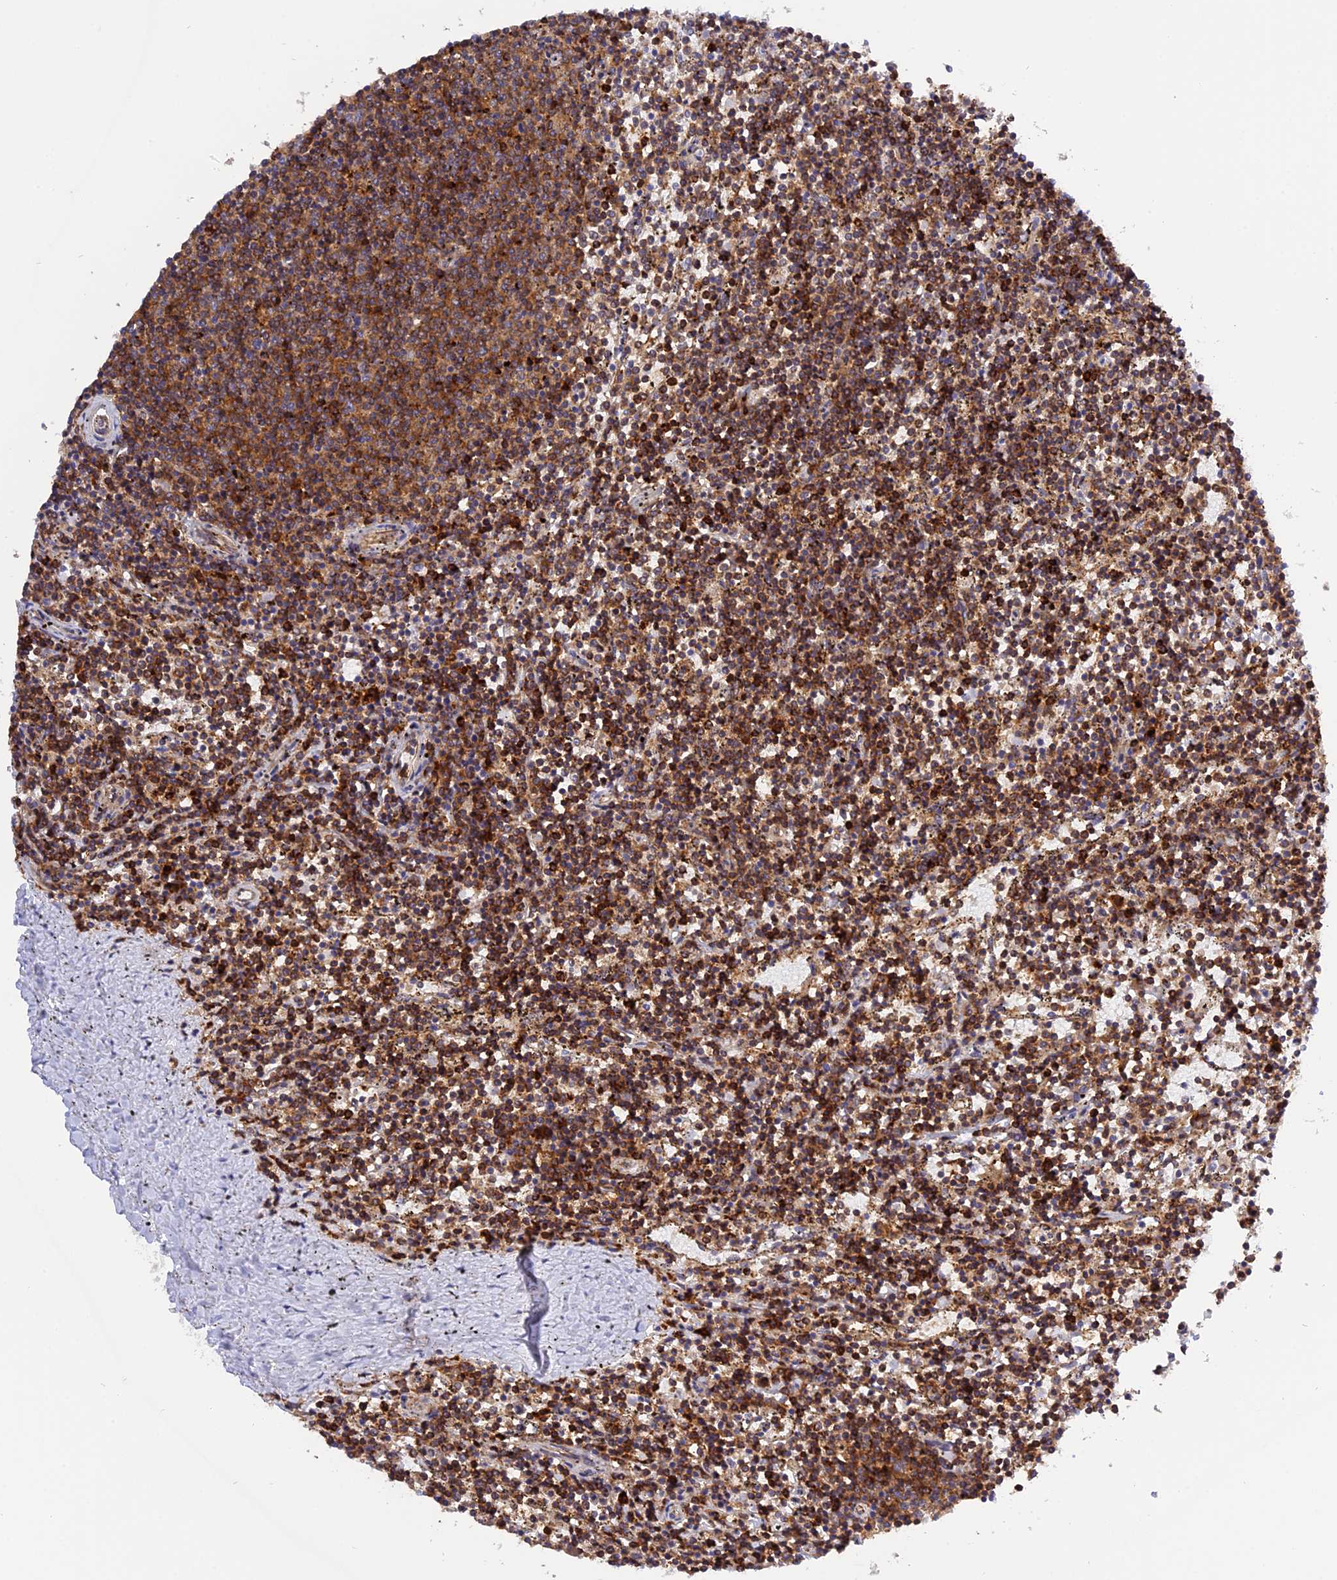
{"staining": {"intensity": "moderate", "quantity": ">75%", "location": "cytoplasmic/membranous"}, "tissue": "lymphoma", "cell_type": "Tumor cells", "image_type": "cancer", "snomed": [{"axis": "morphology", "description": "Malignant lymphoma, non-Hodgkin's type, Low grade"}, {"axis": "topography", "description": "Spleen"}], "caption": "This is an image of immunohistochemistry staining of low-grade malignant lymphoma, non-Hodgkin's type, which shows moderate staining in the cytoplasmic/membranous of tumor cells.", "gene": "C5orf22", "patient": {"sex": "female", "age": 50}}